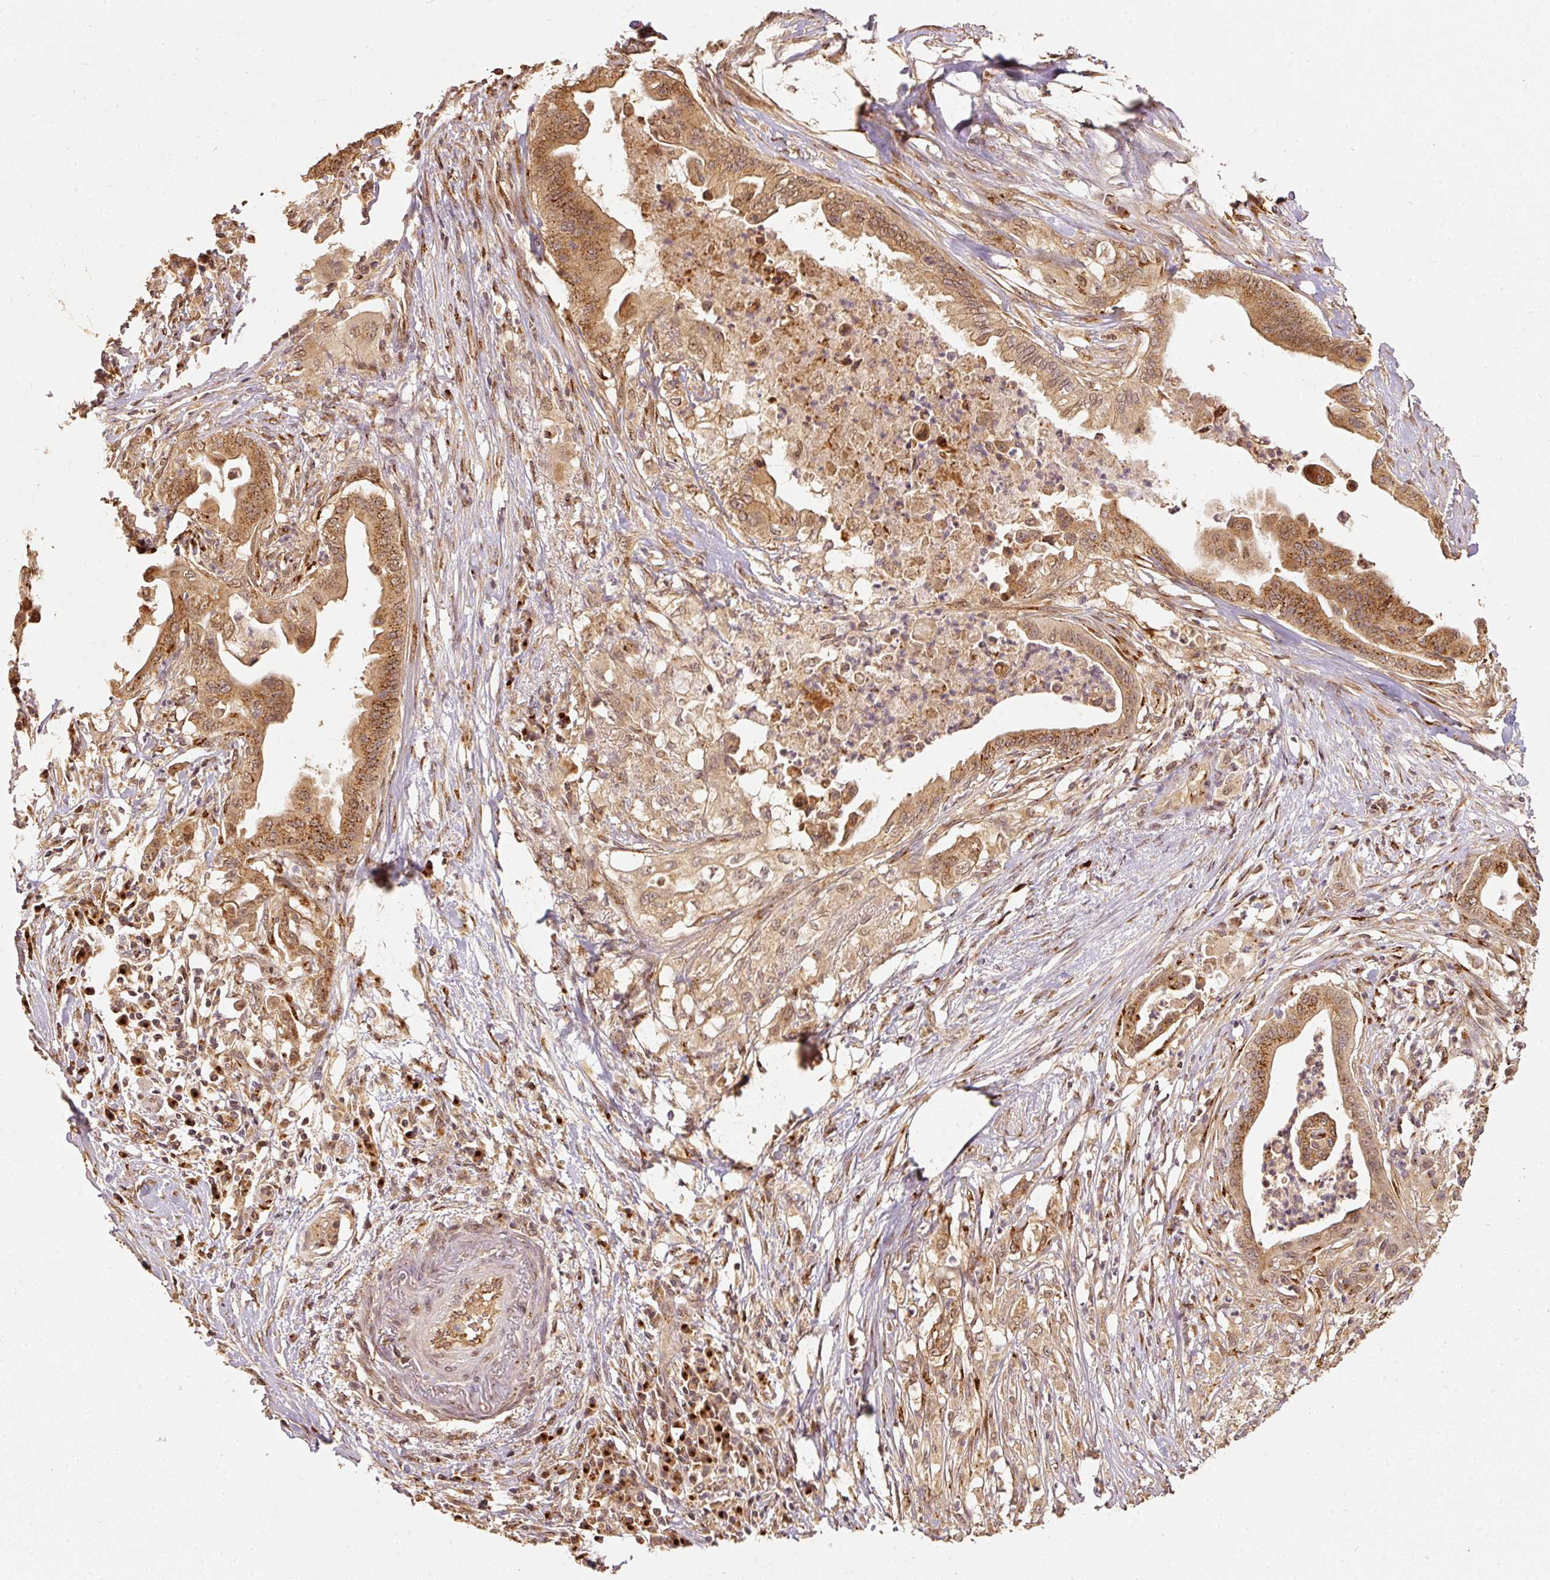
{"staining": {"intensity": "moderate", "quantity": ">75%", "location": "cytoplasmic/membranous"}, "tissue": "pancreatic cancer", "cell_type": "Tumor cells", "image_type": "cancer", "snomed": [{"axis": "morphology", "description": "Adenocarcinoma, NOS"}, {"axis": "topography", "description": "Pancreas"}], "caption": "Immunohistochemistry micrograph of neoplastic tissue: human pancreatic cancer stained using immunohistochemistry demonstrates medium levels of moderate protein expression localized specifically in the cytoplasmic/membranous of tumor cells, appearing as a cytoplasmic/membranous brown color.", "gene": "FUT8", "patient": {"sex": "male", "age": 58}}